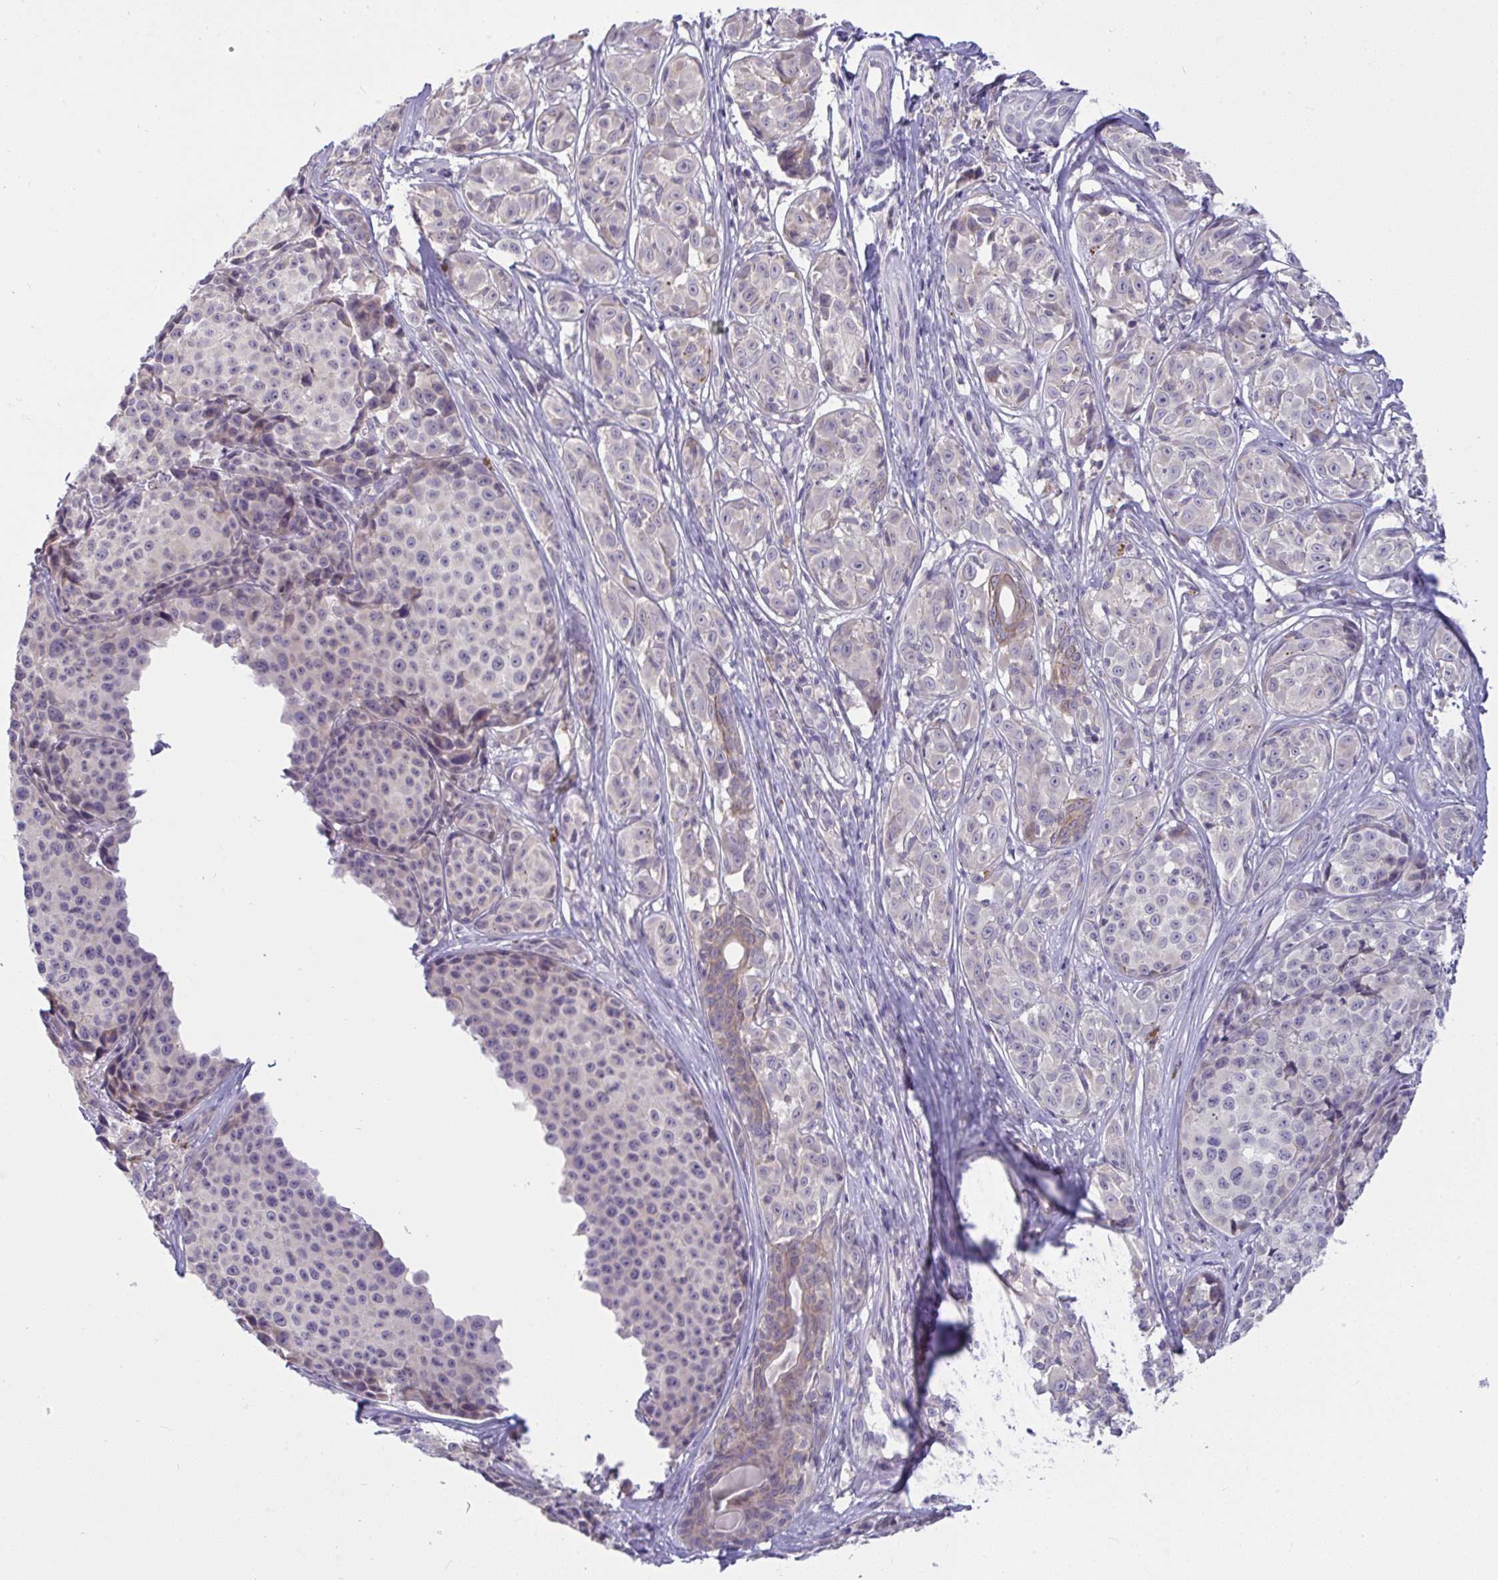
{"staining": {"intensity": "negative", "quantity": "none", "location": "none"}, "tissue": "melanoma", "cell_type": "Tumor cells", "image_type": "cancer", "snomed": [{"axis": "morphology", "description": "Malignant melanoma, NOS"}, {"axis": "topography", "description": "Skin"}], "caption": "Human melanoma stained for a protein using immunohistochemistry displays no expression in tumor cells.", "gene": "TMEM41A", "patient": {"sex": "female", "age": 35}}